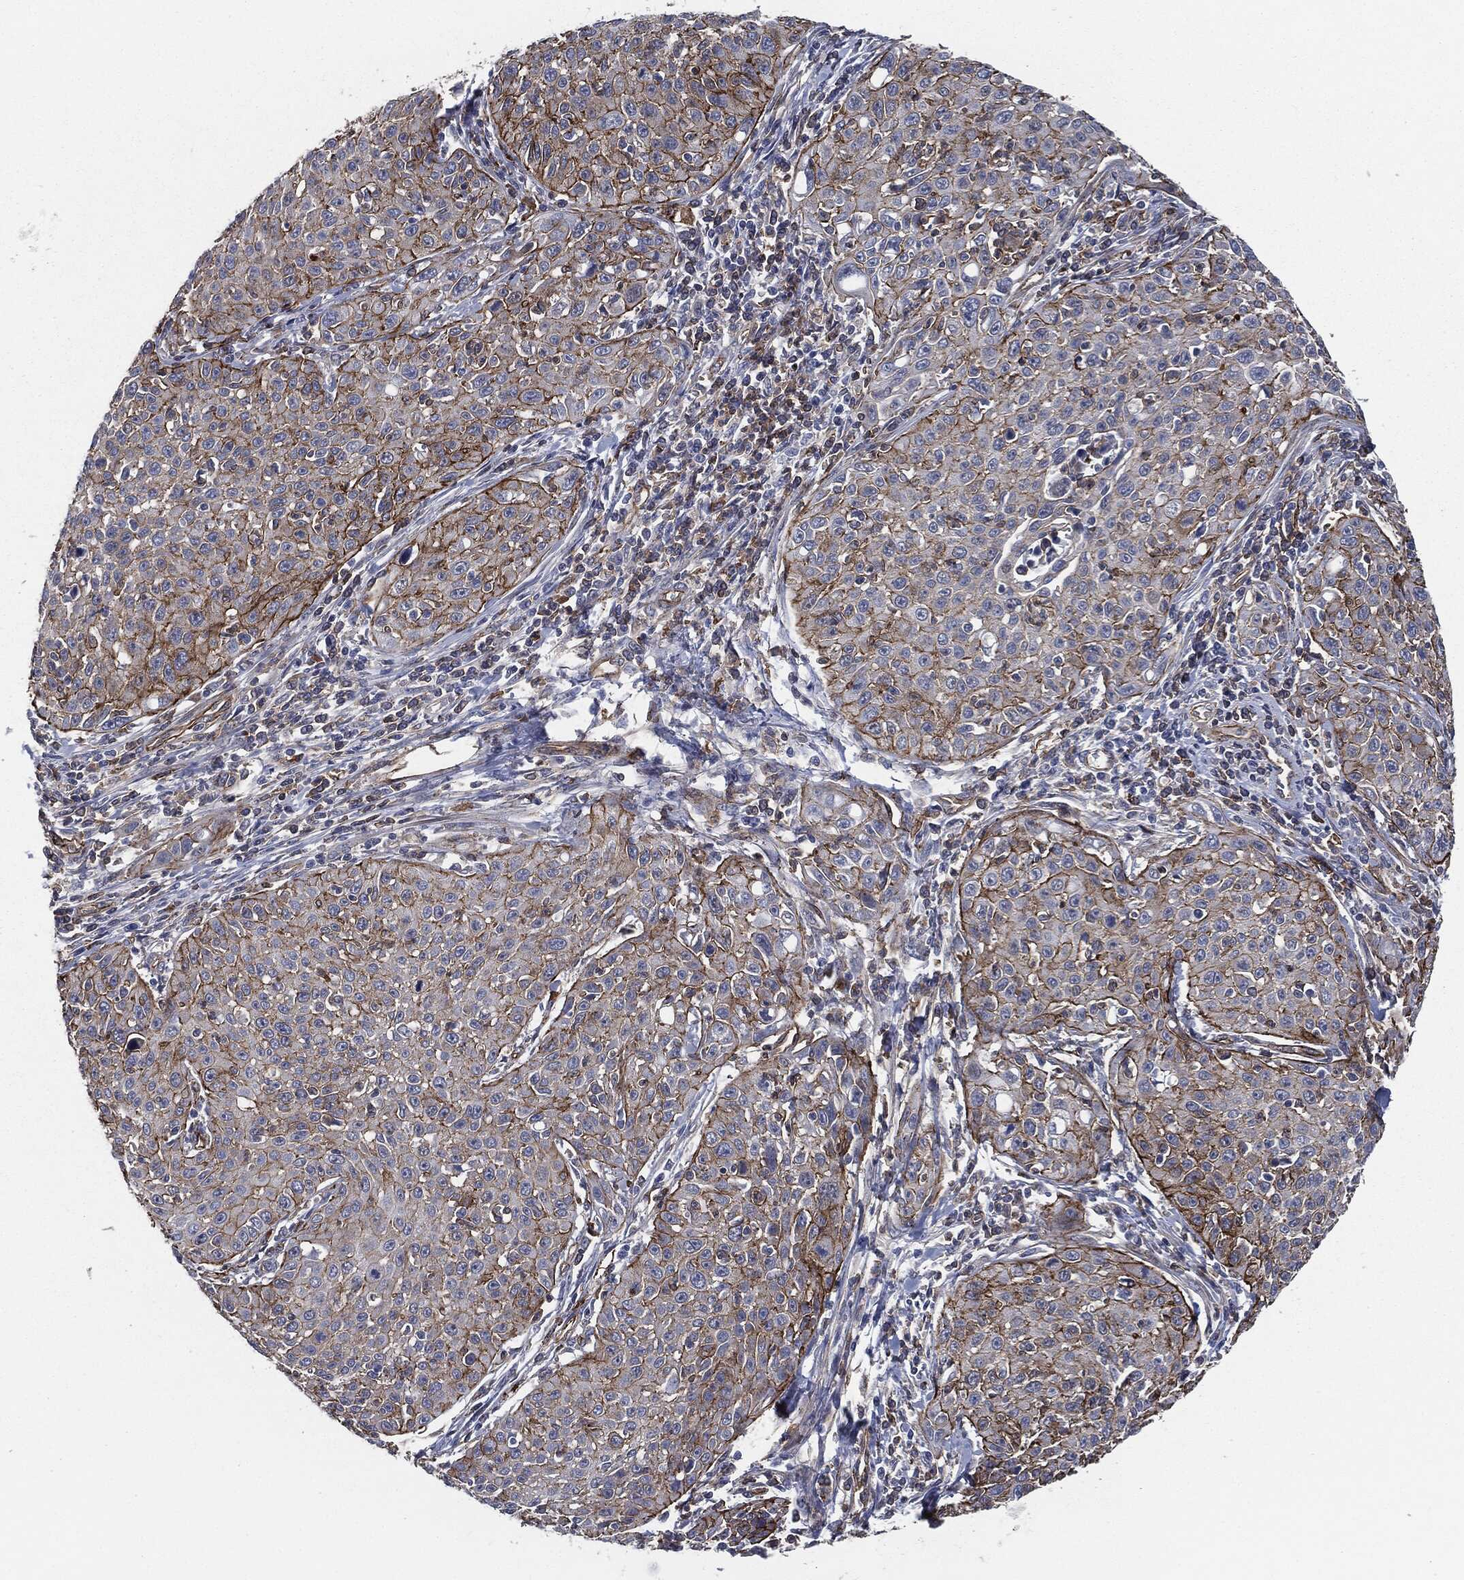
{"staining": {"intensity": "strong", "quantity": "<25%", "location": "cytoplasmic/membranous"}, "tissue": "cervical cancer", "cell_type": "Tumor cells", "image_type": "cancer", "snomed": [{"axis": "morphology", "description": "Squamous cell carcinoma, NOS"}, {"axis": "topography", "description": "Cervix"}], "caption": "This is a micrograph of IHC staining of cervical cancer, which shows strong expression in the cytoplasmic/membranous of tumor cells.", "gene": "SVIL", "patient": {"sex": "female", "age": 26}}